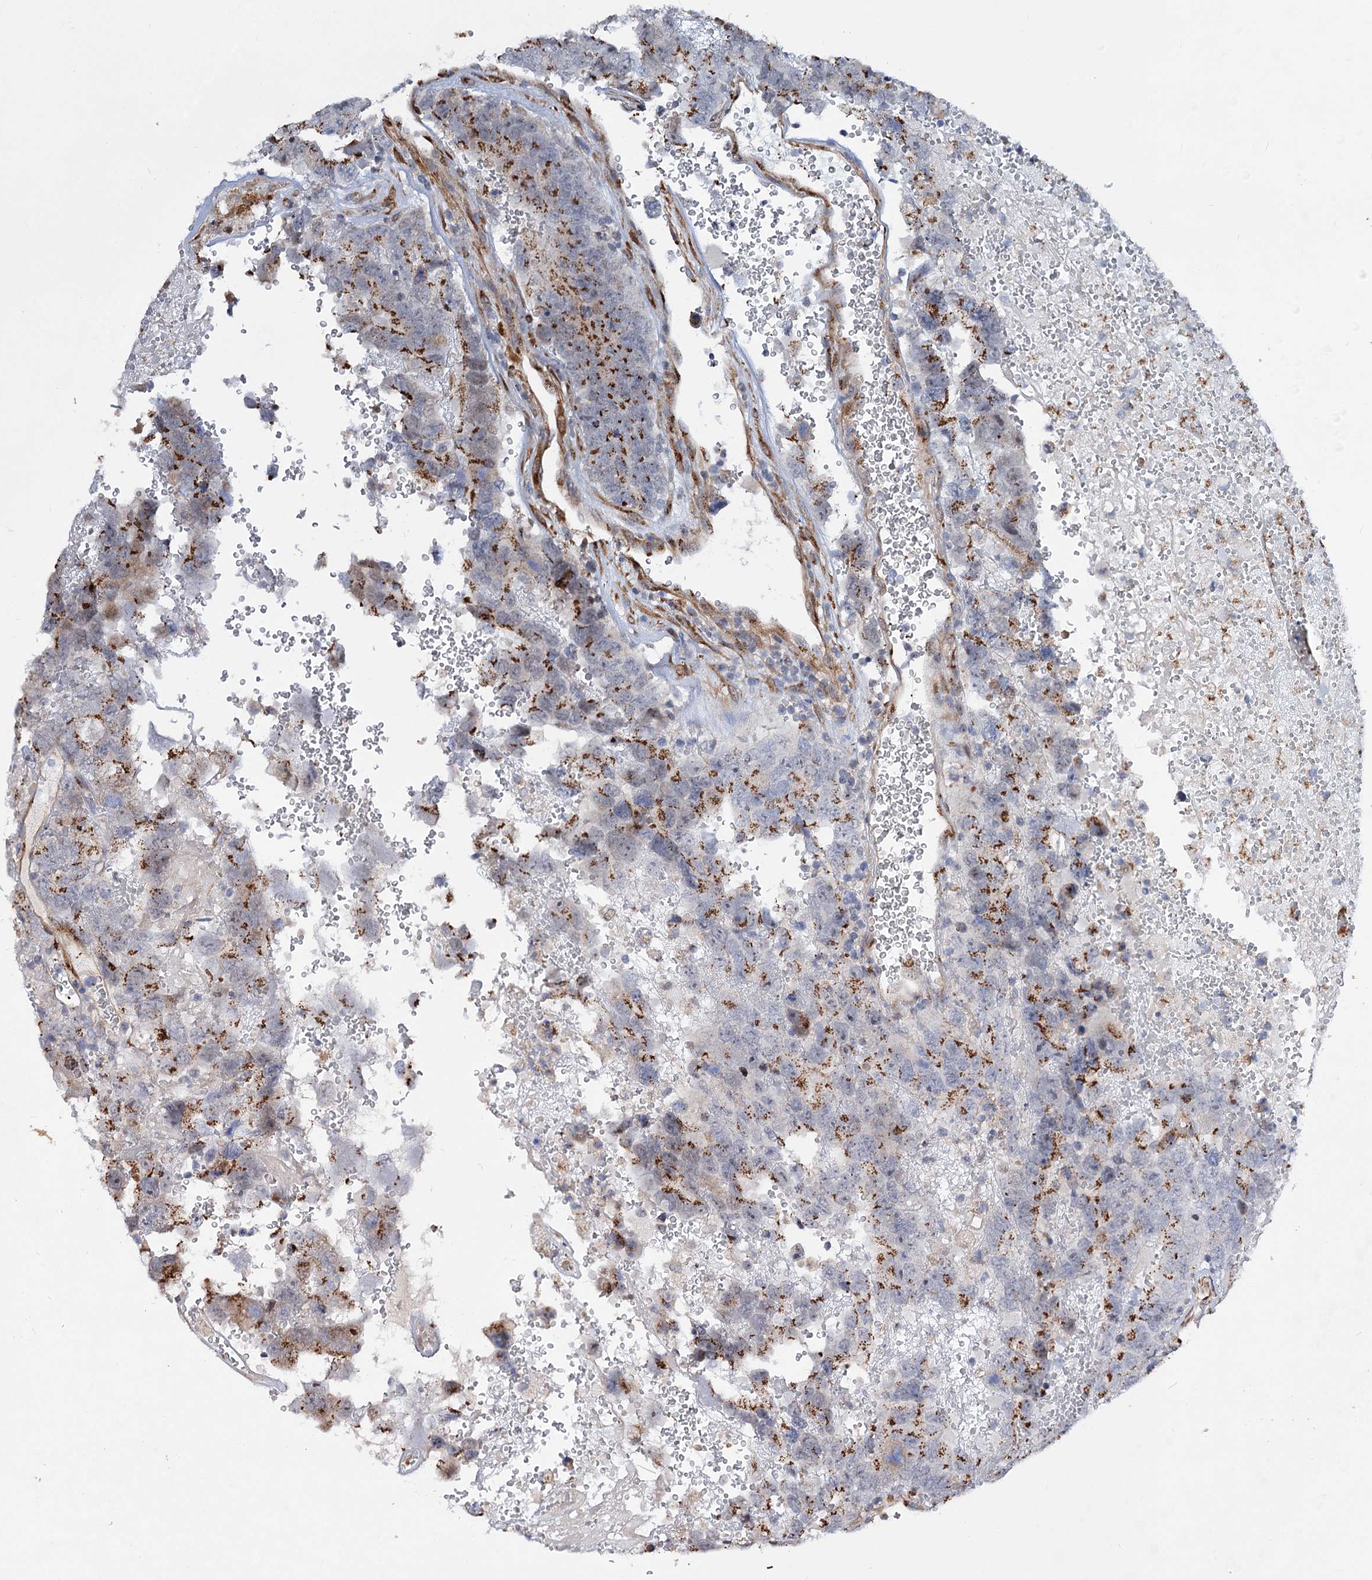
{"staining": {"intensity": "moderate", "quantity": "25%-75%", "location": "cytoplasmic/membranous"}, "tissue": "testis cancer", "cell_type": "Tumor cells", "image_type": "cancer", "snomed": [{"axis": "morphology", "description": "Carcinoma, Embryonal, NOS"}, {"axis": "topography", "description": "Testis"}], "caption": "Testis cancer stained for a protein (brown) reveals moderate cytoplasmic/membranous positive staining in approximately 25%-75% of tumor cells.", "gene": "C11orf96", "patient": {"sex": "male", "age": 45}}